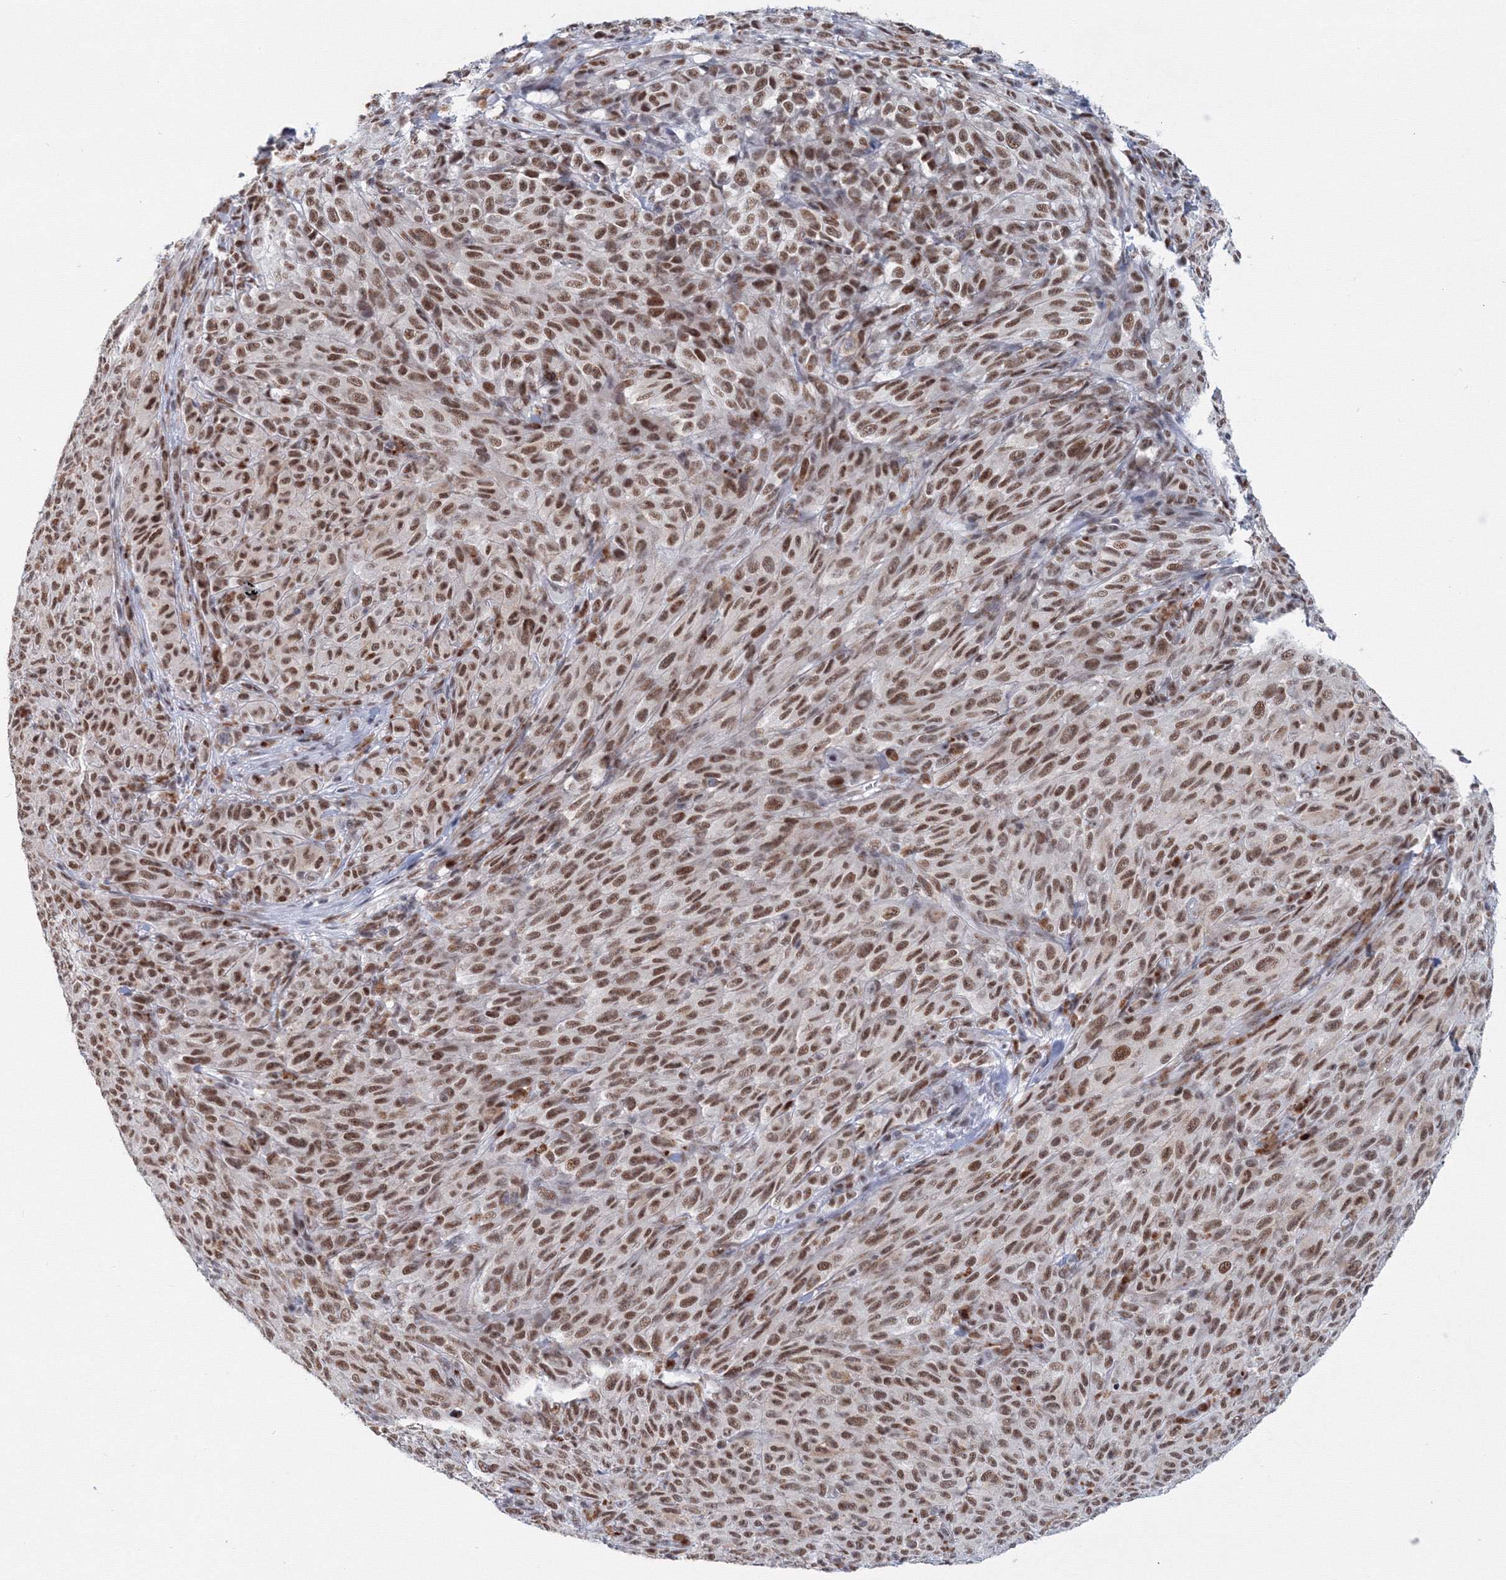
{"staining": {"intensity": "moderate", "quantity": ">75%", "location": "nuclear"}, "tissue": "melanoma", "cell_type": "Tumor cells", "image_type": "cancer", "snomed": [{"axis": "morphology", "description": "Malignant melanoma, NOS"}, {"axis": "topography", "description": "Skin"}], "caption": "About >75% of tumor cells in melanoma demonstrate moderate nuclear protein staining as visualized by brown immunohistochemical staining.", "gene": "SF3B6", "patient": {"sex": "female", "age": 82}}